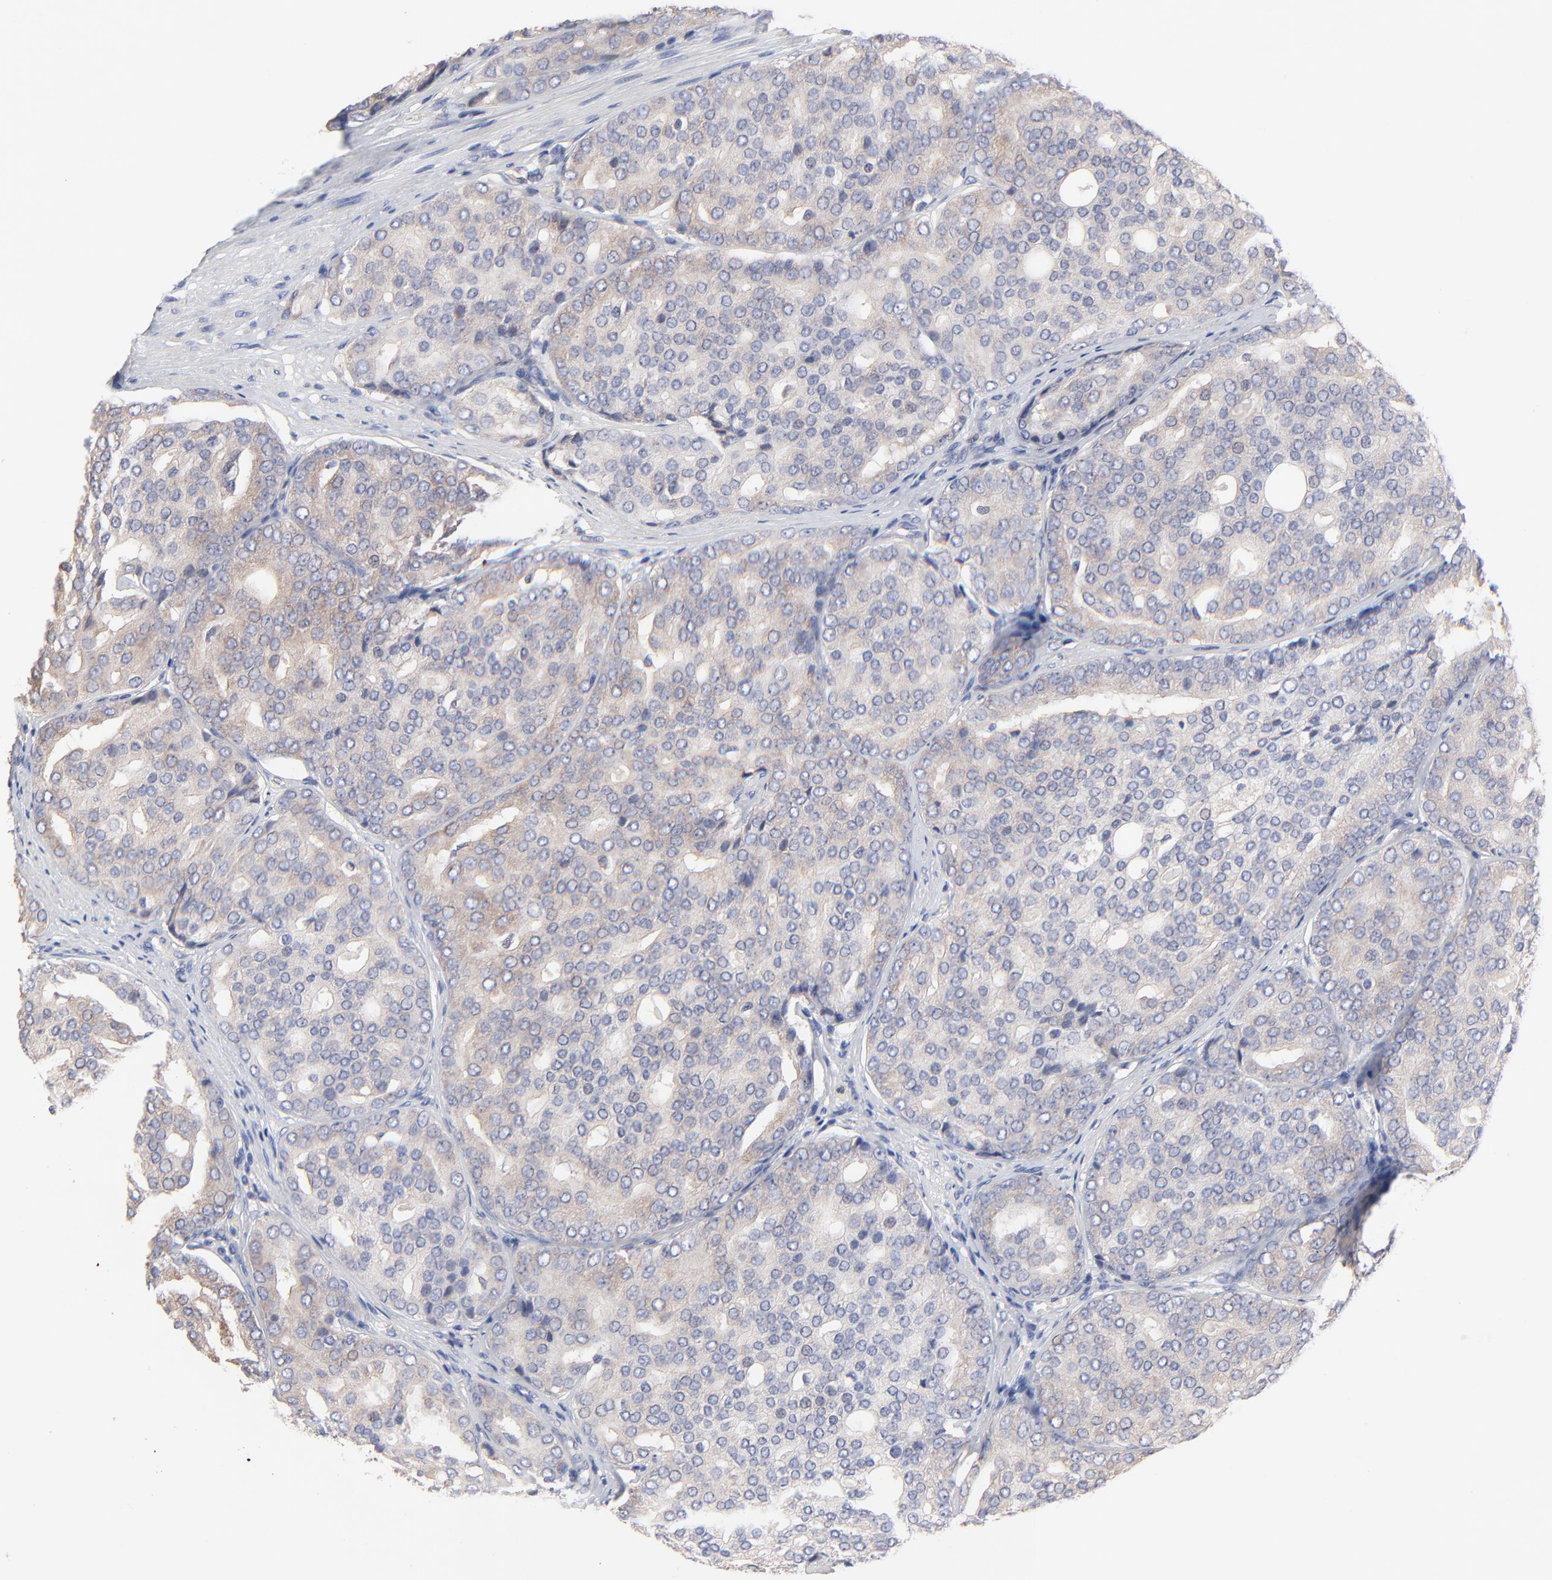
{"staining": {"intensity": "moderate", "quantity": ">75%", "location": "cytoplasmic/membranous"}, "tissue": "prostate cancer", "cell_type": "Tumor cells", "image_type": "cancer", "snomed": [{"axis": "morphology", "description": "Adenocarcinoma, High grade"}, {"axis": "topography", "description": "Prostate"}], "caption": "Immunohistochemical staining of human prostate cancer (adenocarcinoma (high-grade)) exhibits medium levels of moderate cytoplasmic/membranous expression in approximately >75% of tumor cells. The staining was performed using DAB (3,3'-diaminobenzidine) to visualize the protein expression in brown, while the nuclei were stained in blue with hematoxylin (Magnification: 20x).", "gene": "PPFIBP2", "patient": {"sex": "male", "age": 64}}